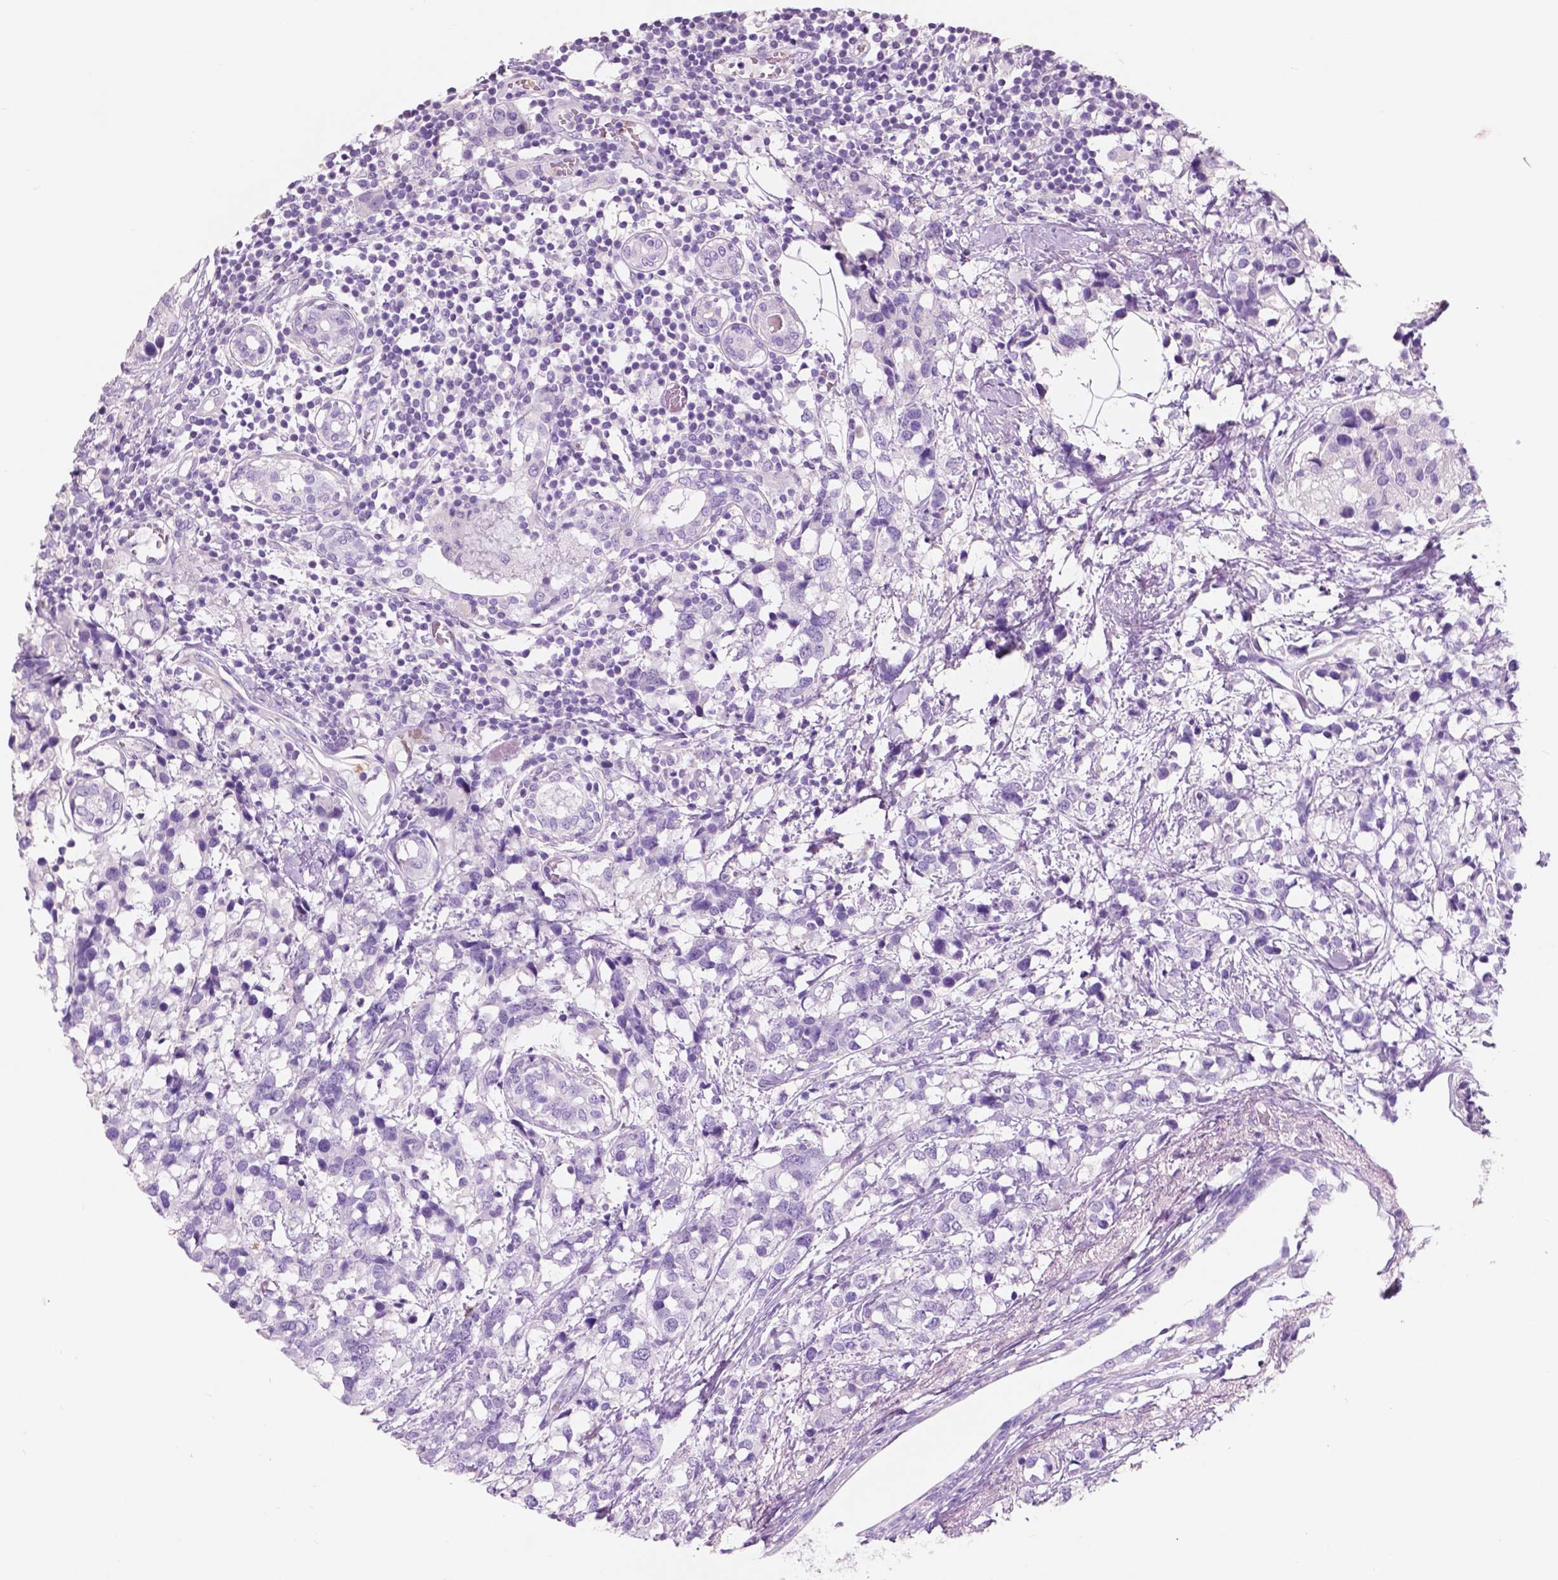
{"staining": {"intensity": "negative", "quantity": "none", "location": "none"}, "tissue": "breast cancer", "cell_type": "Tumor cells", "image_type": "cancer", "snomed": [{"axis": "morphology", "description": "Lobular carcinoma"}, {"axis": "topography", "description": "Breast"}], "caption": "The micrograph demonstrates no significant staining in tumor cells of breast cancer. The staining was performed using DAB (3,3'-diaminobenzidine) to visualize the protein expression in brown, while the nuclei were stained in blue with hematoxylin (Magnification: 20x).", "gene": "CUZD1", "patient": {"sex": "female", "age": 59}}